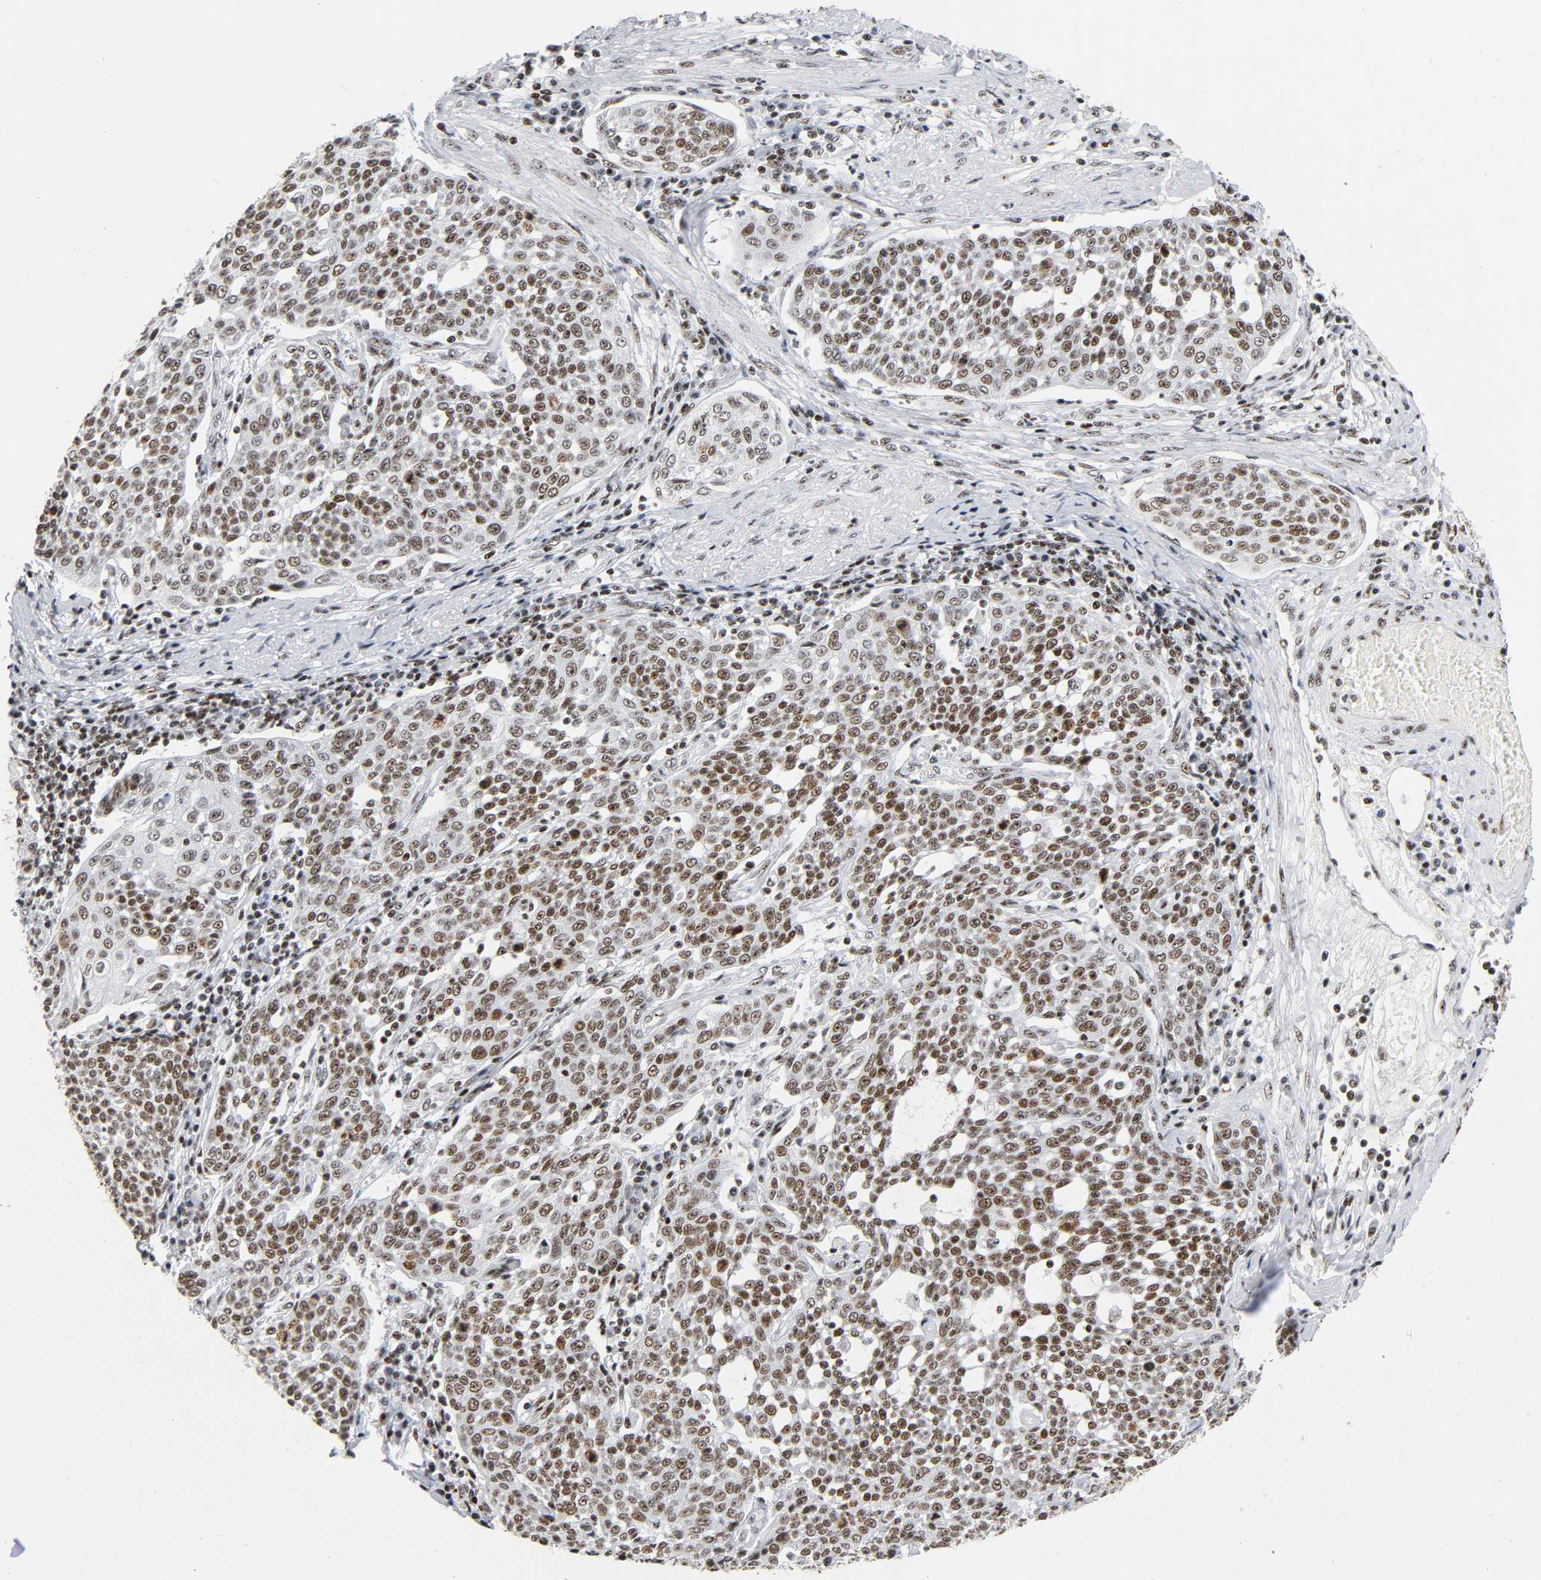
{"staining": {"intensity": "moderate", "quantity": ">75%", "location": "nuclear"}, "tissue": "cervical cancer", "cell_type": "Tumor cells", "image_type": "cancer", "snomed": [{"axis": "morphology", "description": "Squamous cell carcinoma, NOS"}, {"axis": "topography", "description": "Cervix"}], "caption": "Cervical squamous cell carcinoma stained with DAB (3,3'-diaminobenzidine) immunohistochemistry displays medium levels of moderate nuclear positivity in approximately >75% of tumor cells.", "gene": "UBTF", "patient": {"sex": "female", "age": 34}}